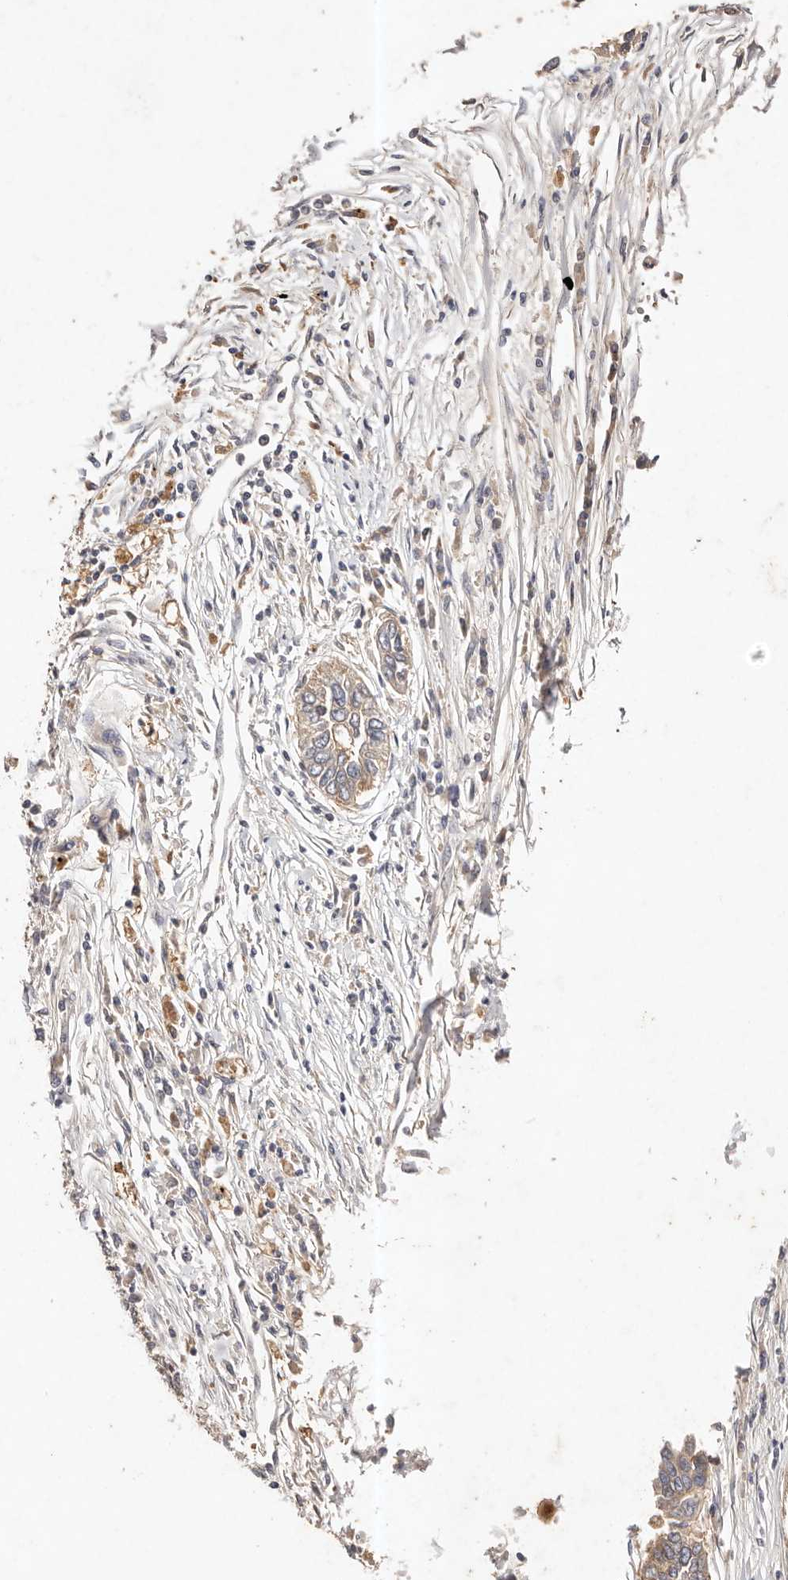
{"staining": {"intensity": "moderate", "quantity": "25%-75%", "location": "cytoplasmic/membranous"}, "tissue": "lung cancer", "cell_type": "Tumor cells", "image_type": "cancer", "snomed": [{"axis": "morphology", "description": "Normal tissue, NOS"}, {"axis": "morphology", "description": "Squamous cell carcinoma, NOS"}, {"axis": "topography", "description": "Cartilage tissue"}, {"axis": "topography", "description": "Bronchus"}, {"axis": "topography", "description": "Lung"}, {"axis": "topography", "description": "Peripheral nerve tissue"}], "caption": "Protein staining of lung cancer (squamous cell carcinoma) tissue reveals moderate cytoplasmic/membranous positivity in about 25%-75% of tumor cells.", "gene": "CXADR", "patient": {"sex": "female", "age": 49}}